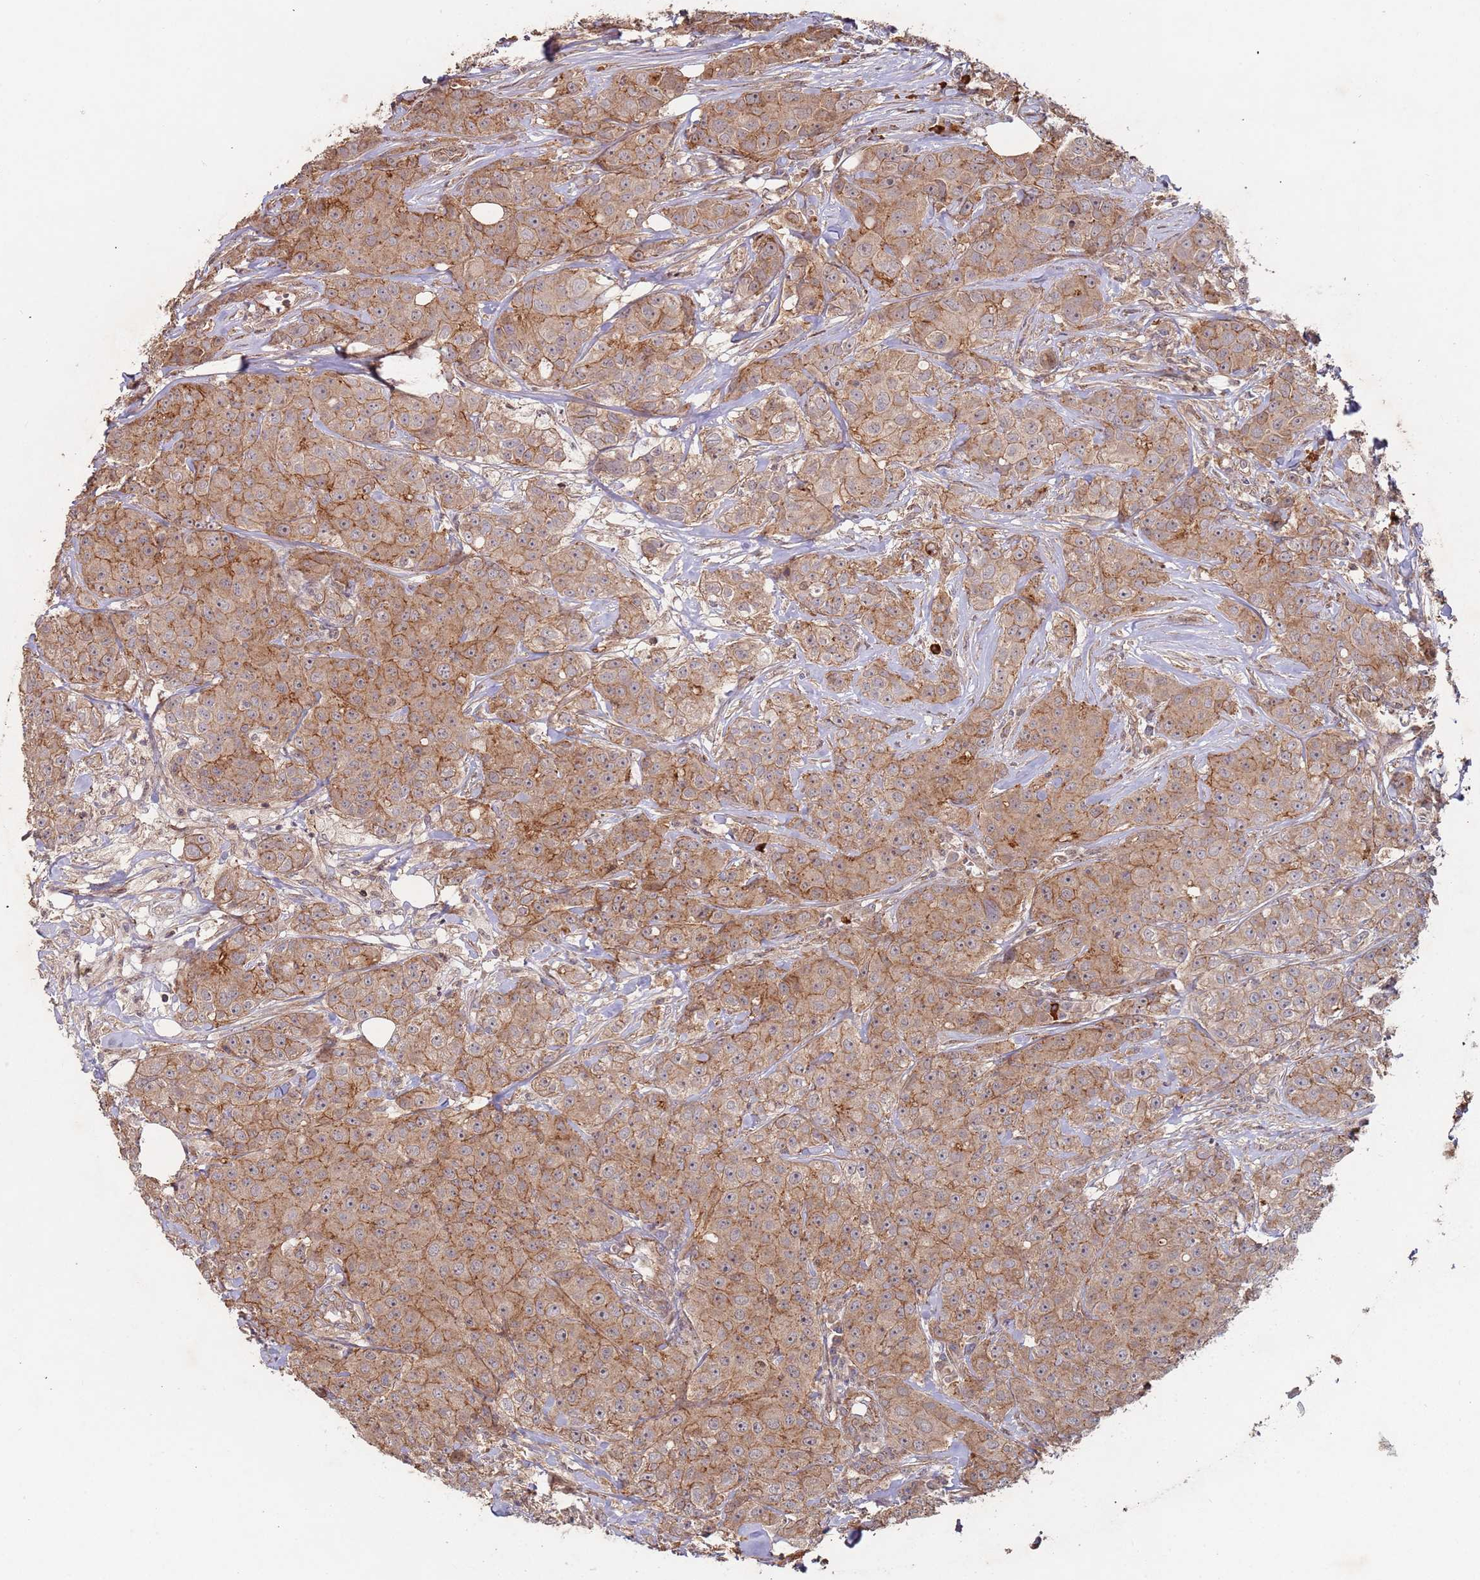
{"staining": {"intensity": "moderate", "quantity": ">75%", "location": "cytoplasmic/membranous"}, "tissue": "breast cancer", "cell_type": "Tumor cells", "image_type": "cancer", "snomed": [{"axis": "morphology", "description": "Duct carcinoma"}, {"axis": "topography", "description": "Breast"}], "caption": "Immunohistochemistry (IHC) (DAB) staining of human breast infiltrating ductal carcinoma displays moderate cytoplasmic/membranous protein expression in about >75% of tumor cells. (Stains: DAB in brown, nuclei in blue, Microscopy: brightfield microscopy at high magnification).", "gene": "KANSL1L", "patient": {"sex": "female", "age": 43}}